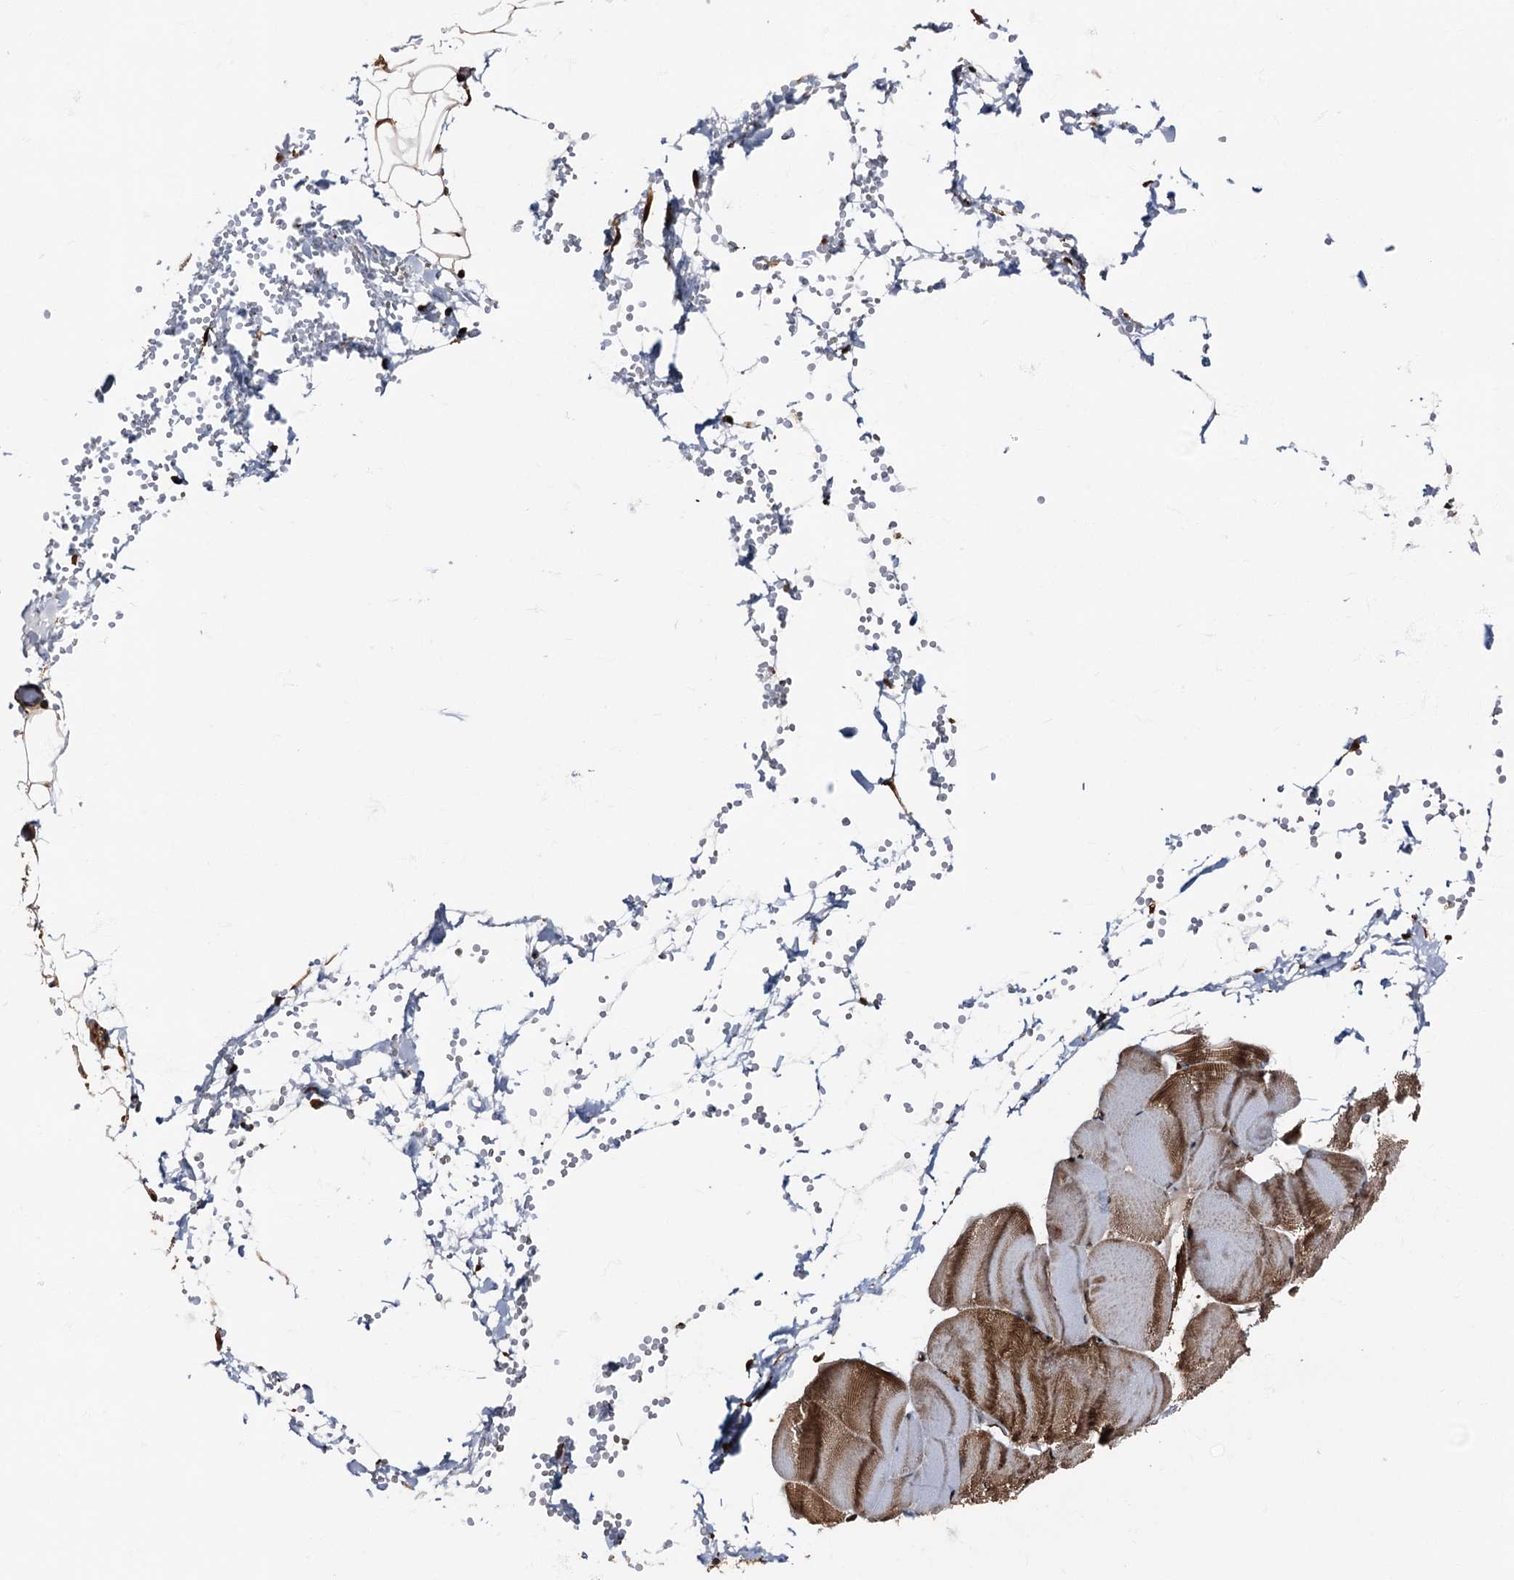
{"staining": {"intensity": "strong", "quantity": "25%-75%", "location": "cytoplasmic/membranous"}, "tissue": "skeletal muscle", "cell_type": "Myocytes", "image_type": "normal", "snomed": [{"axis": "morphology", "description": "Normal tissue, NOS"}, {"axis": "morphology", "description": "Basal cell carcinoma"}, {"axis": "topography", "description": "Skeletal muscle"}], "caption": "Brown immunohistochemical staining in benign human skeletal muscle displays strong cytoplasmic/membranous positivity in about 25%-75% of myocytes.", "gene": "ATP2C1", "patient": {"sex": "female", "age": 64}}